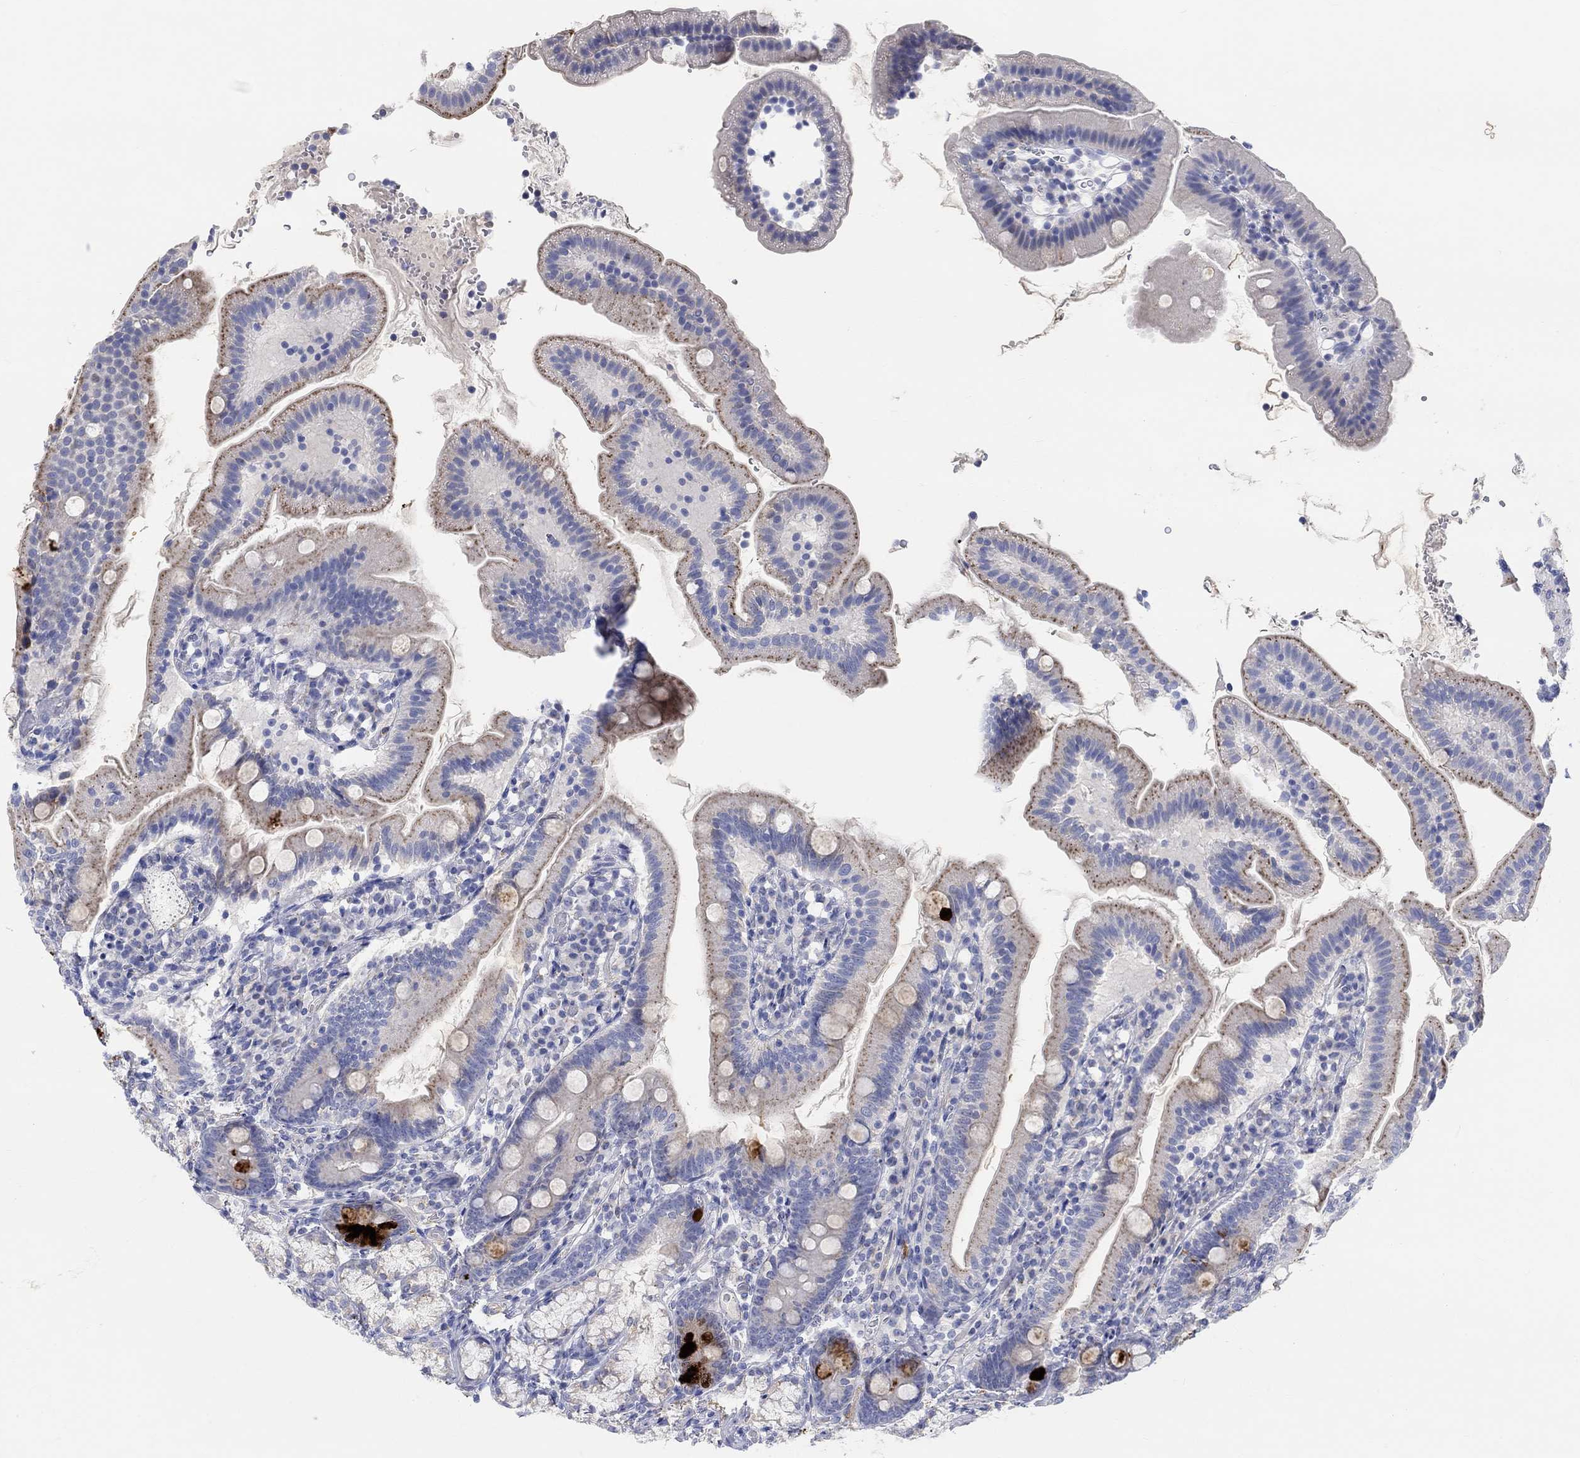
{"staining": {"intensity": "strong", "quantity": "<25%", "location": "cytoplasmic/membranous"}, "tissue": "duodenum", "cell_type": "Glandular cells", "image_type": "normal", "snomed": [{"axis": "morphology", "description": "Normal tissue, NOS"}, {"axis": "topography", "description": "Duodenum"}], "caption": "Immunohistochemical staining of normal human duodenum demonstrates <25% levels of strong cytoplasmic/membranous protein staining in about <25% of glandular cells.", "gene": "NAV3", "patient": {"sex": "female", "age": 67}}